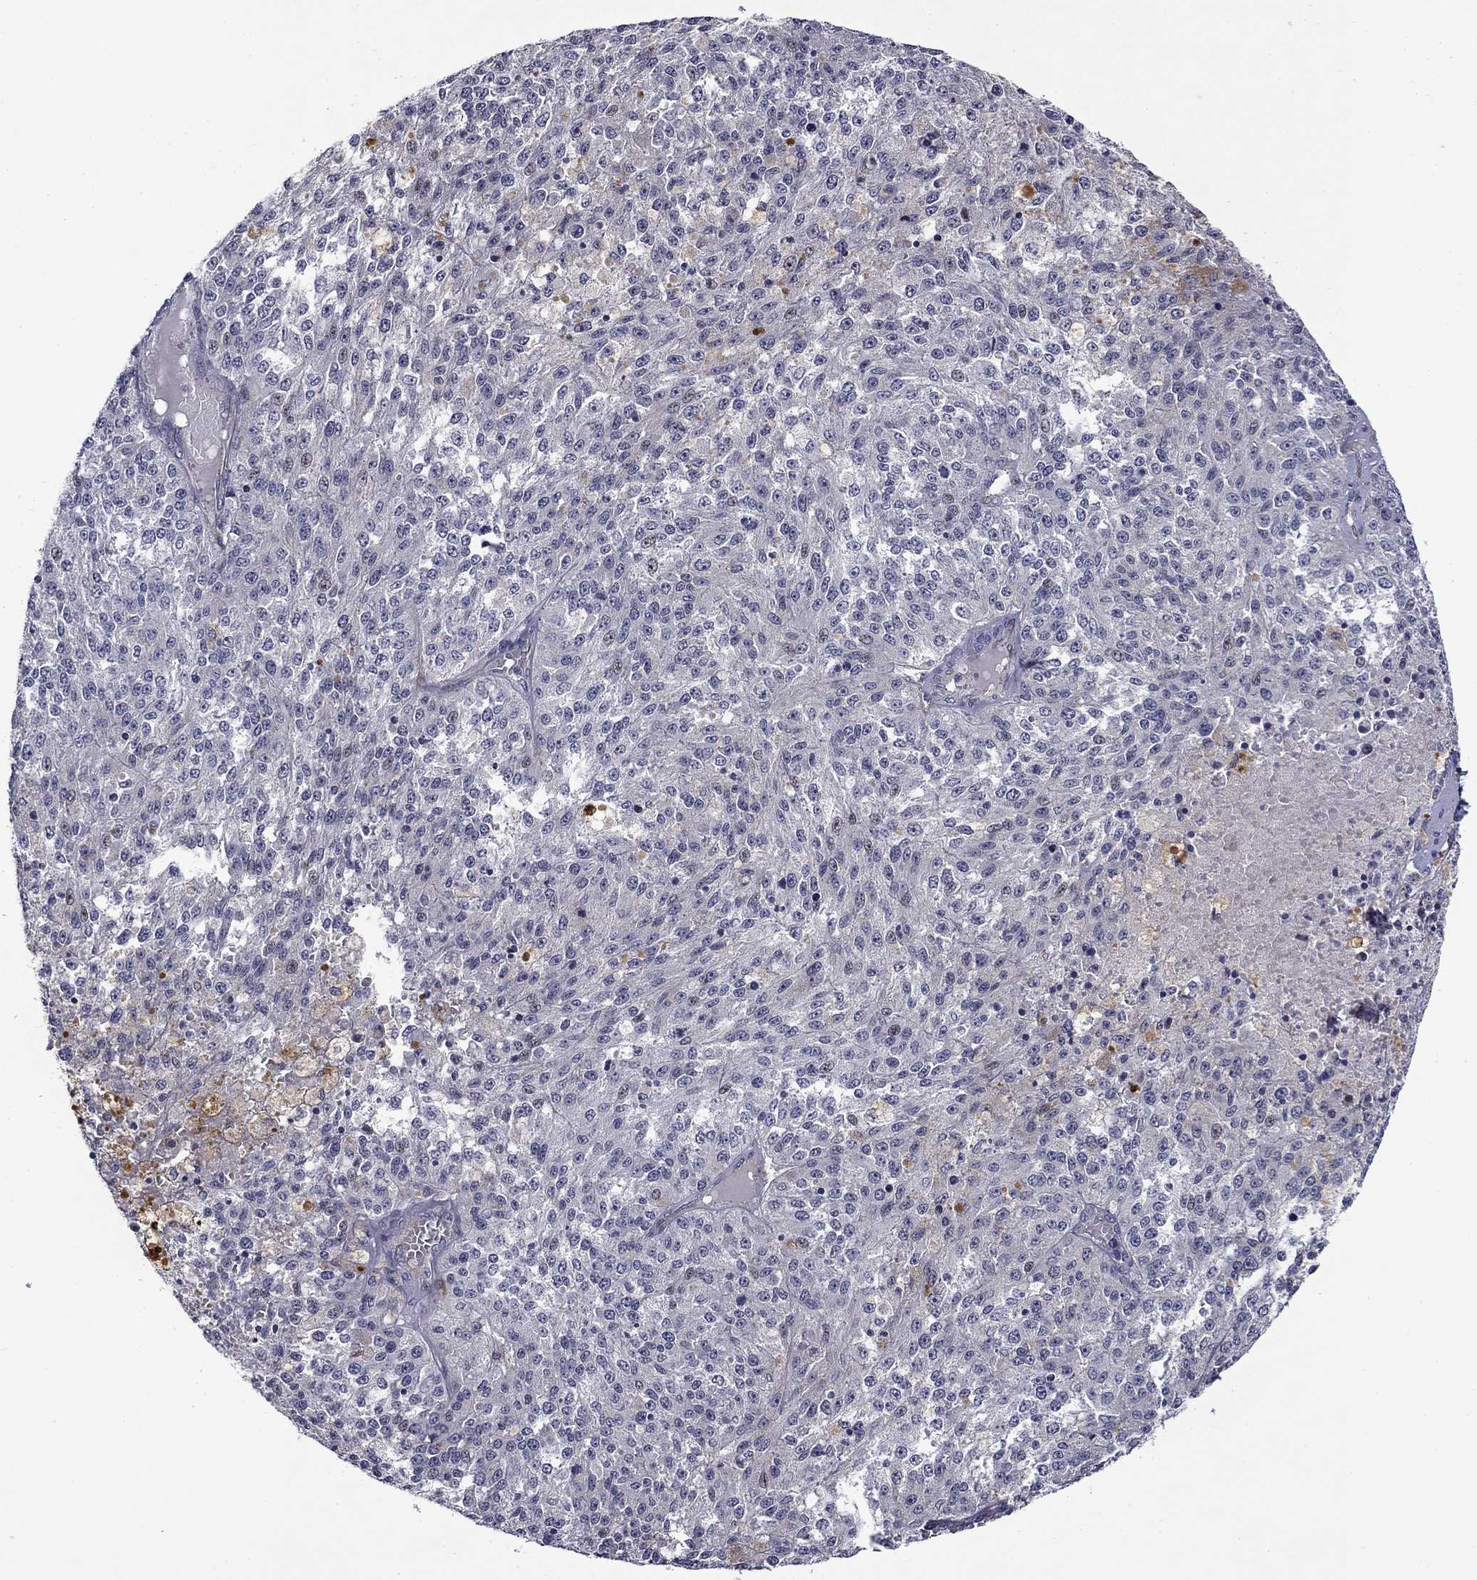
{"staining": {"intensity": "negative", "quantity": "none", "location": "none"}, "tissue": "melanoma", "cell_type": "Tumor cells", "image_type": "cancer", "snomed": [{"axis": "morphology", "description": "Malignant melanoma, Metastatic site"}, {"axis": "topography", "description": "Lymph node"}], "caption": "Malignant melanoma (metastatic site) stained for a protein using immunohistochemistry reveals no positivity tumor cells.", "gene": "B3GAT1", "patient": {"sex": "female", "age": 64}}